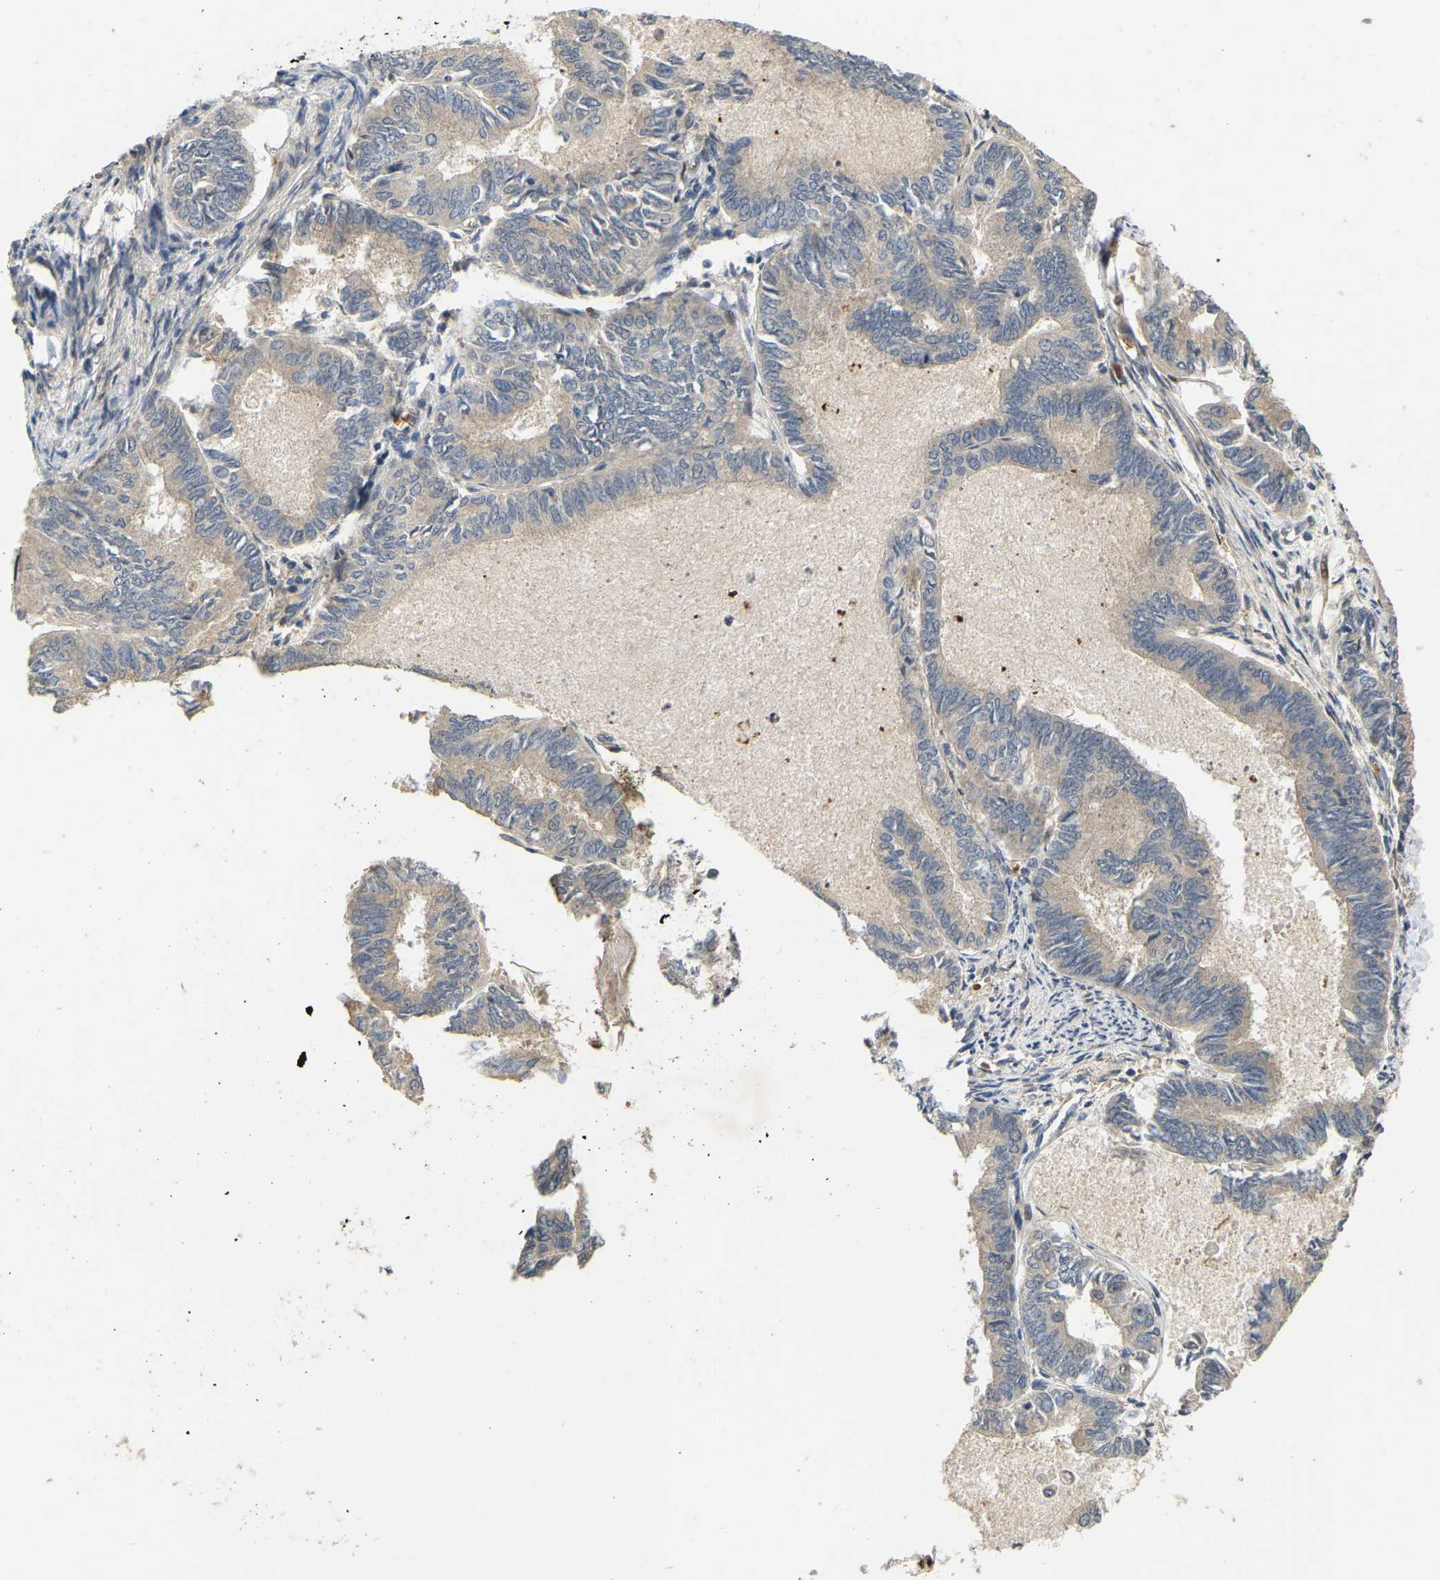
{"staining": {"intensity": "negative", "quantity": "none", "location": "none"}, "tissue": "endometrial cancer", "cell_type": "Tumor cells", "image_type": "cancer", "snomed": [{"axis": "morphology", "description": "Adenocarcinoma, NOS"}, {"axis": "topography", "description": "Endometrium"}], "caption": "There is no significant expression in tumor cells of endometrial cancer.", "gene": "LIMK2", "patient": {"sex": "female", "age": 86}}